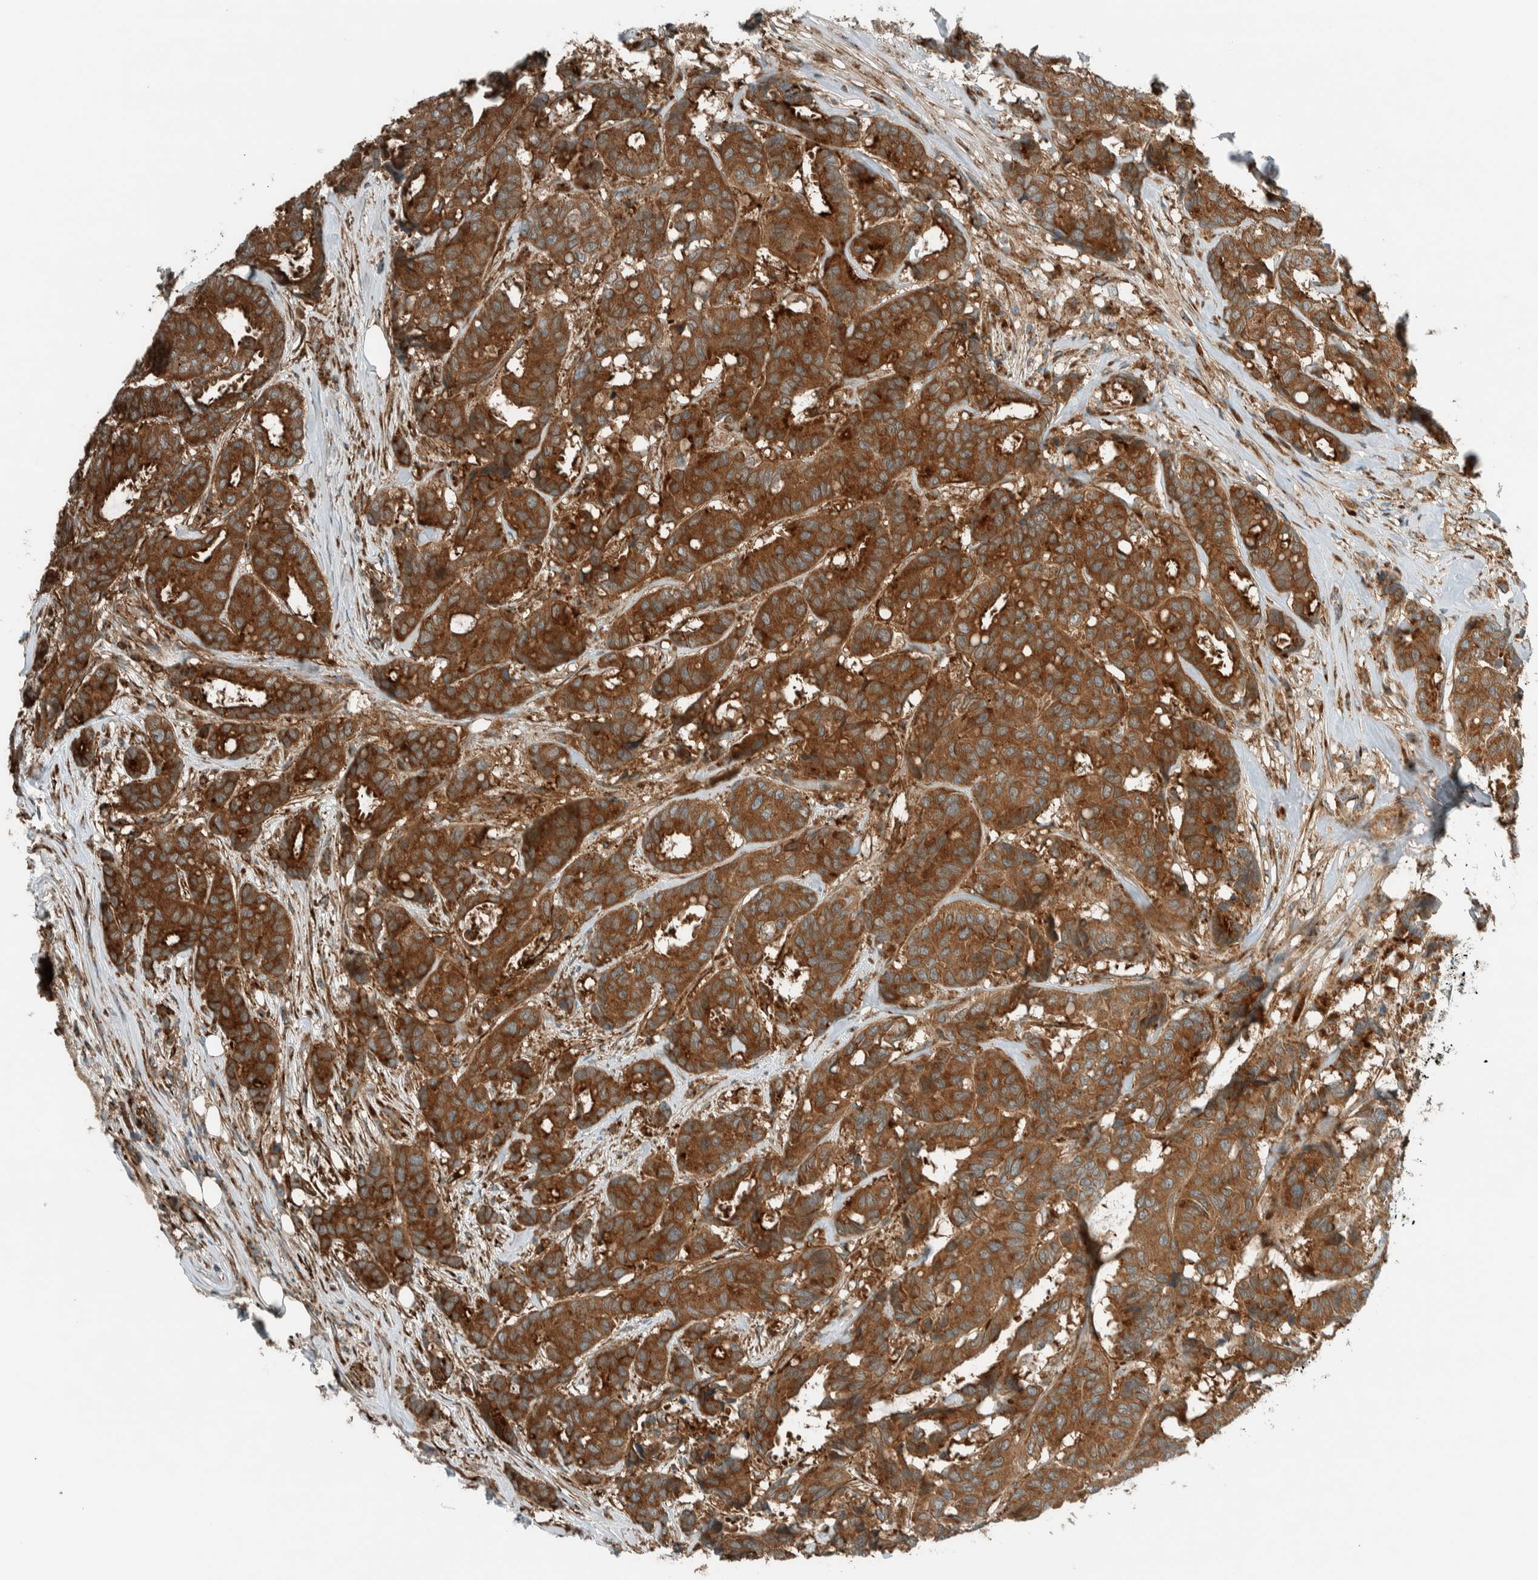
{"staining": {"intensity": "strong", "quantity": "25%-75%", "location": "cytoplasmic/membranous"}, "tissue": "breast cancer", "cell_type": "Tumor cells", "image_type": "cancer", "snomed": [{"axis": "morphology", "description": "Duct carcinoma"}, {"axis": "topography", "description": "Breast"}], "caption": "Approximately 25%-75% of tumor cells in human breast cancer (infiltrating ductal carcinoma) display strong cytoplasmic/membranous protein expression as visualized by brown immunohistochemical staining.", "gene": "EXOC7", "patient": {"sex": "female", "age": 87}}